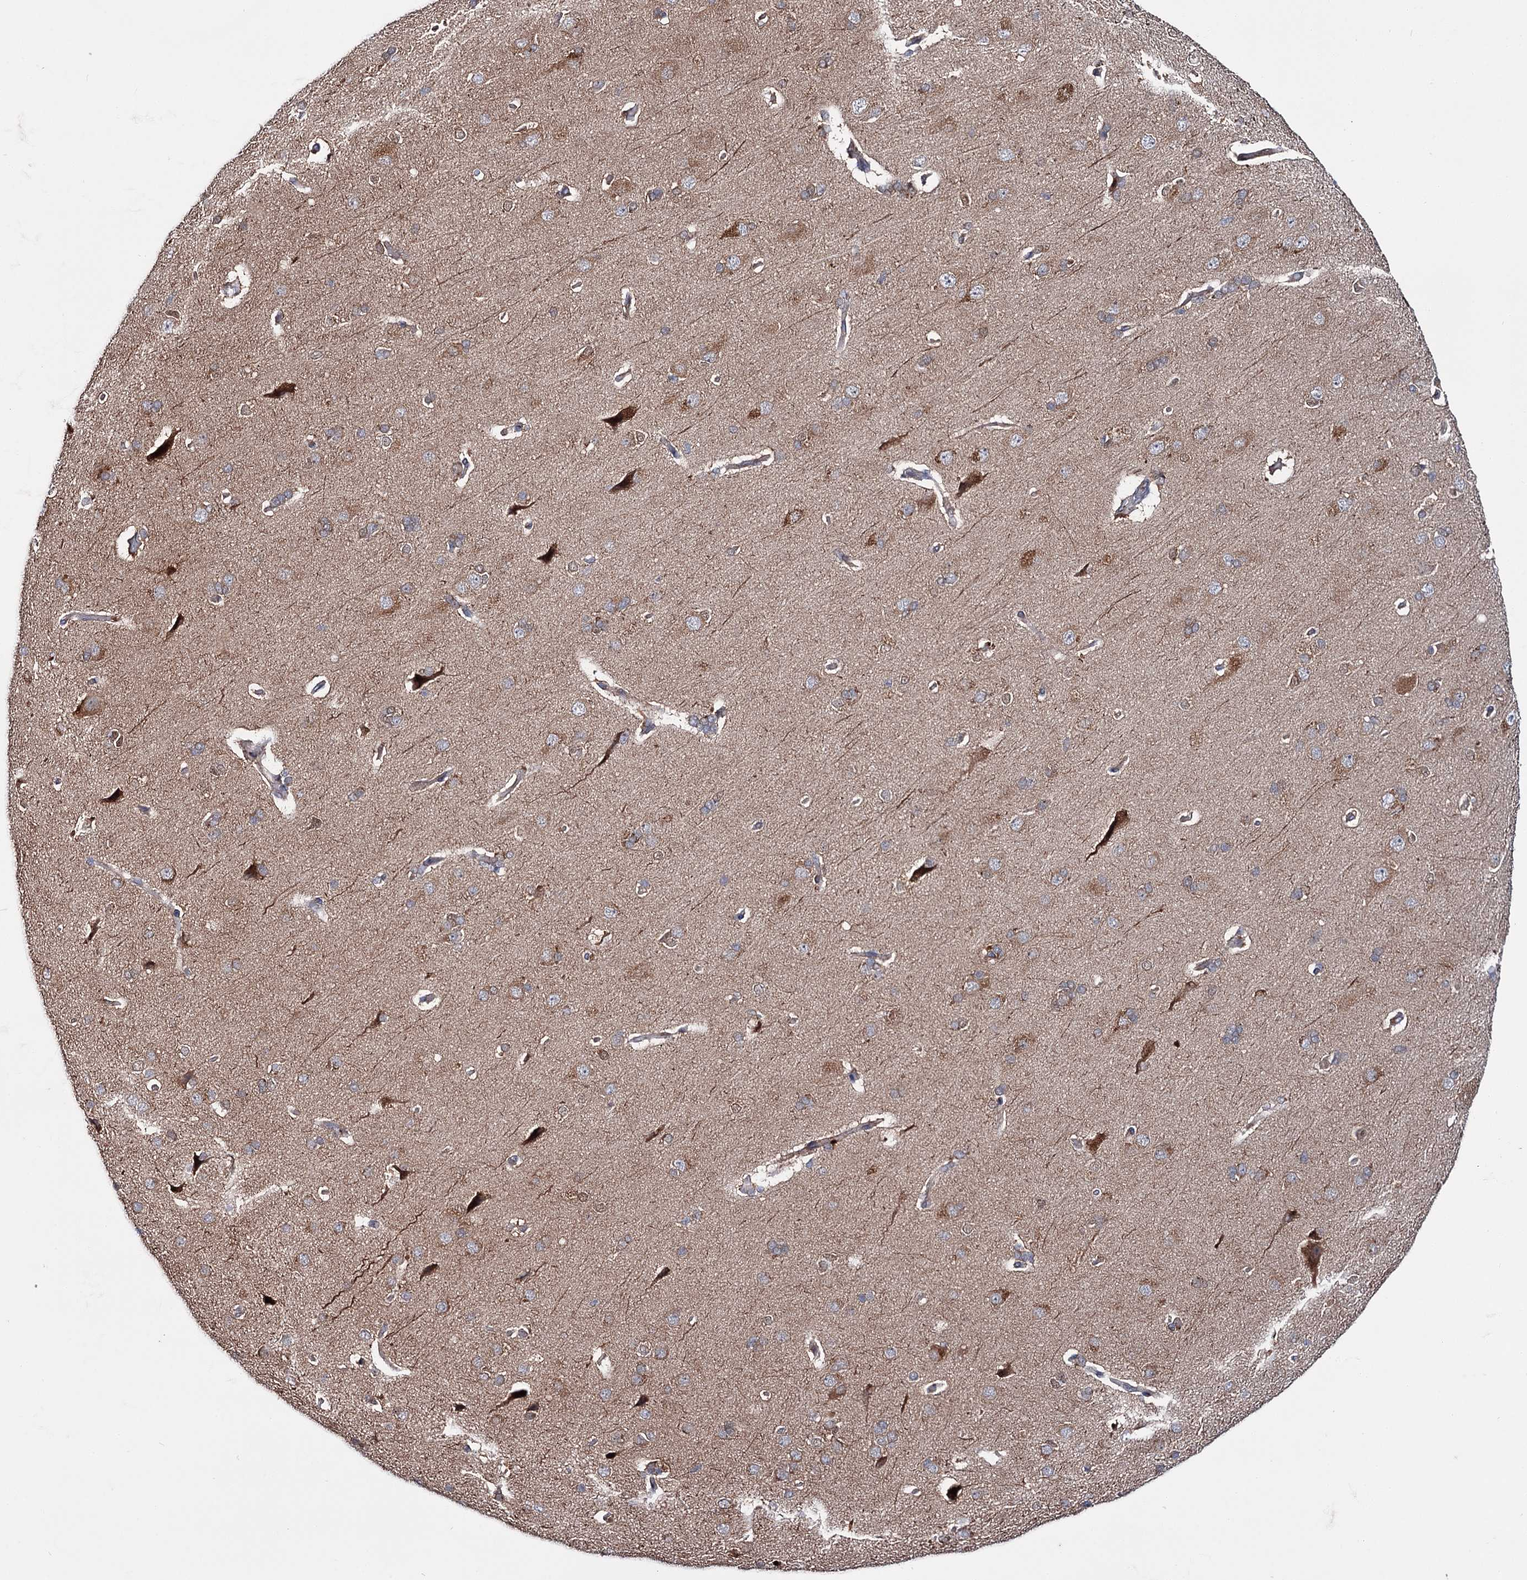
{"staining": {"intensity": "weak", "quantity": "25%-75%", "location": "cytoplasmic/membranous"}, "tissue": "cerebral cortex", "cell_type": "Endothelial cells", "image_type": "normal", "snomed": [{"axis": "morphology", "description": "Normal tissue, NOS"}, {"axis": "topography", "description": "Cerebral cortex"}], "caption": "The image shows immunohistochemical staining of unremarkable cerebral cortex. There is weak cytoplasmic/membranous staining is seen in about 25%-75% of endothelial cells.", "gene": "PTPN3", "patient": {"sex": "male", "age": 62}}